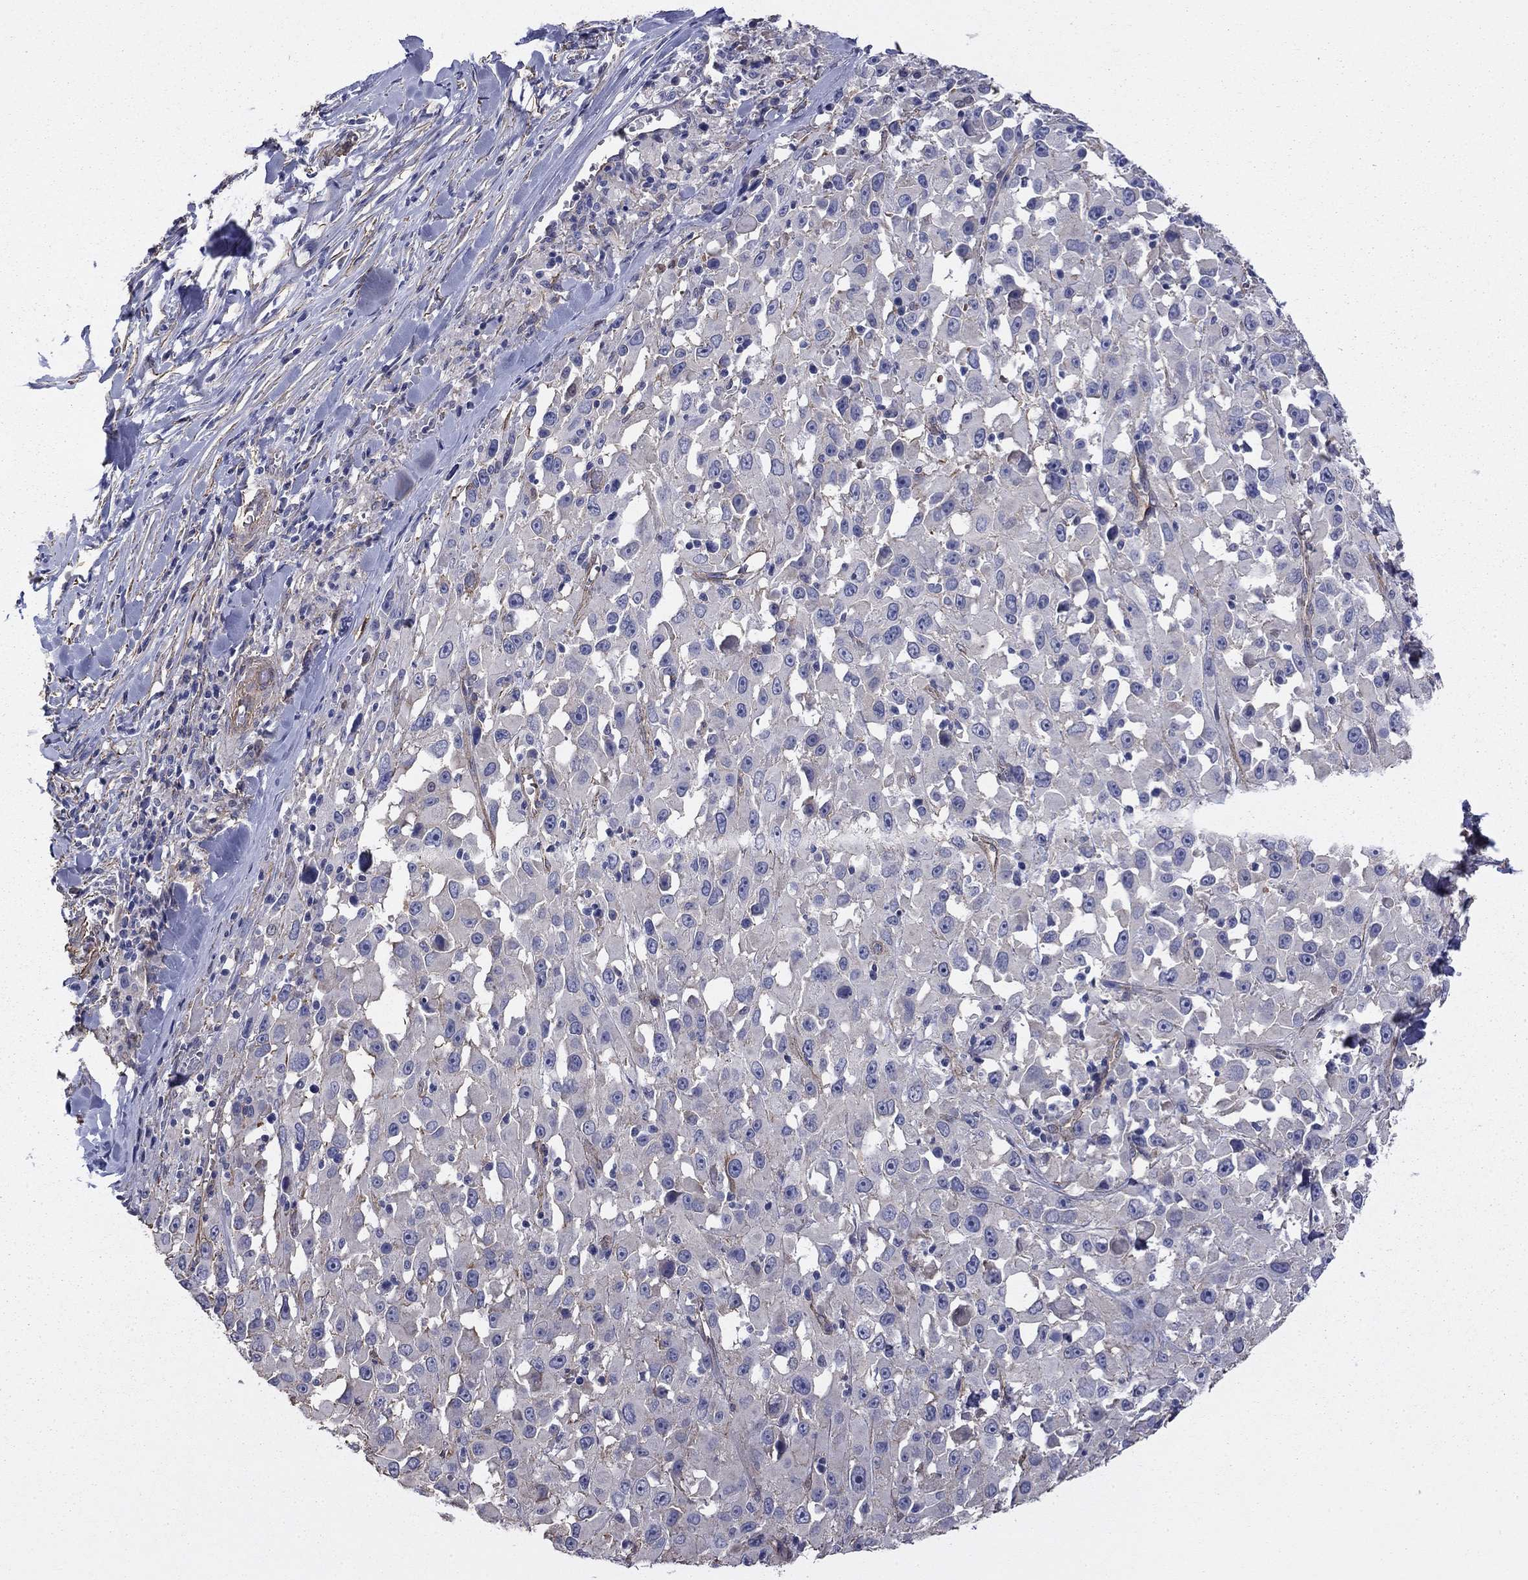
{"staining": {"intensity": "negative", "quantity": "none", "location": "none"}, "tissue": "melanoma", "cell_type": "Tumor cells", "image_type": "cancer", "snomed": [{"axis": "morphology", "description": "Malignant melanoma, Metastatic site"}, {"axis": "topography", "description": "Lymph node"}], "caption": "There is no significant expression in tumor cells of melanoma.", "gene": "TCHH", "patient": {"sex": "male", "age": 50}}